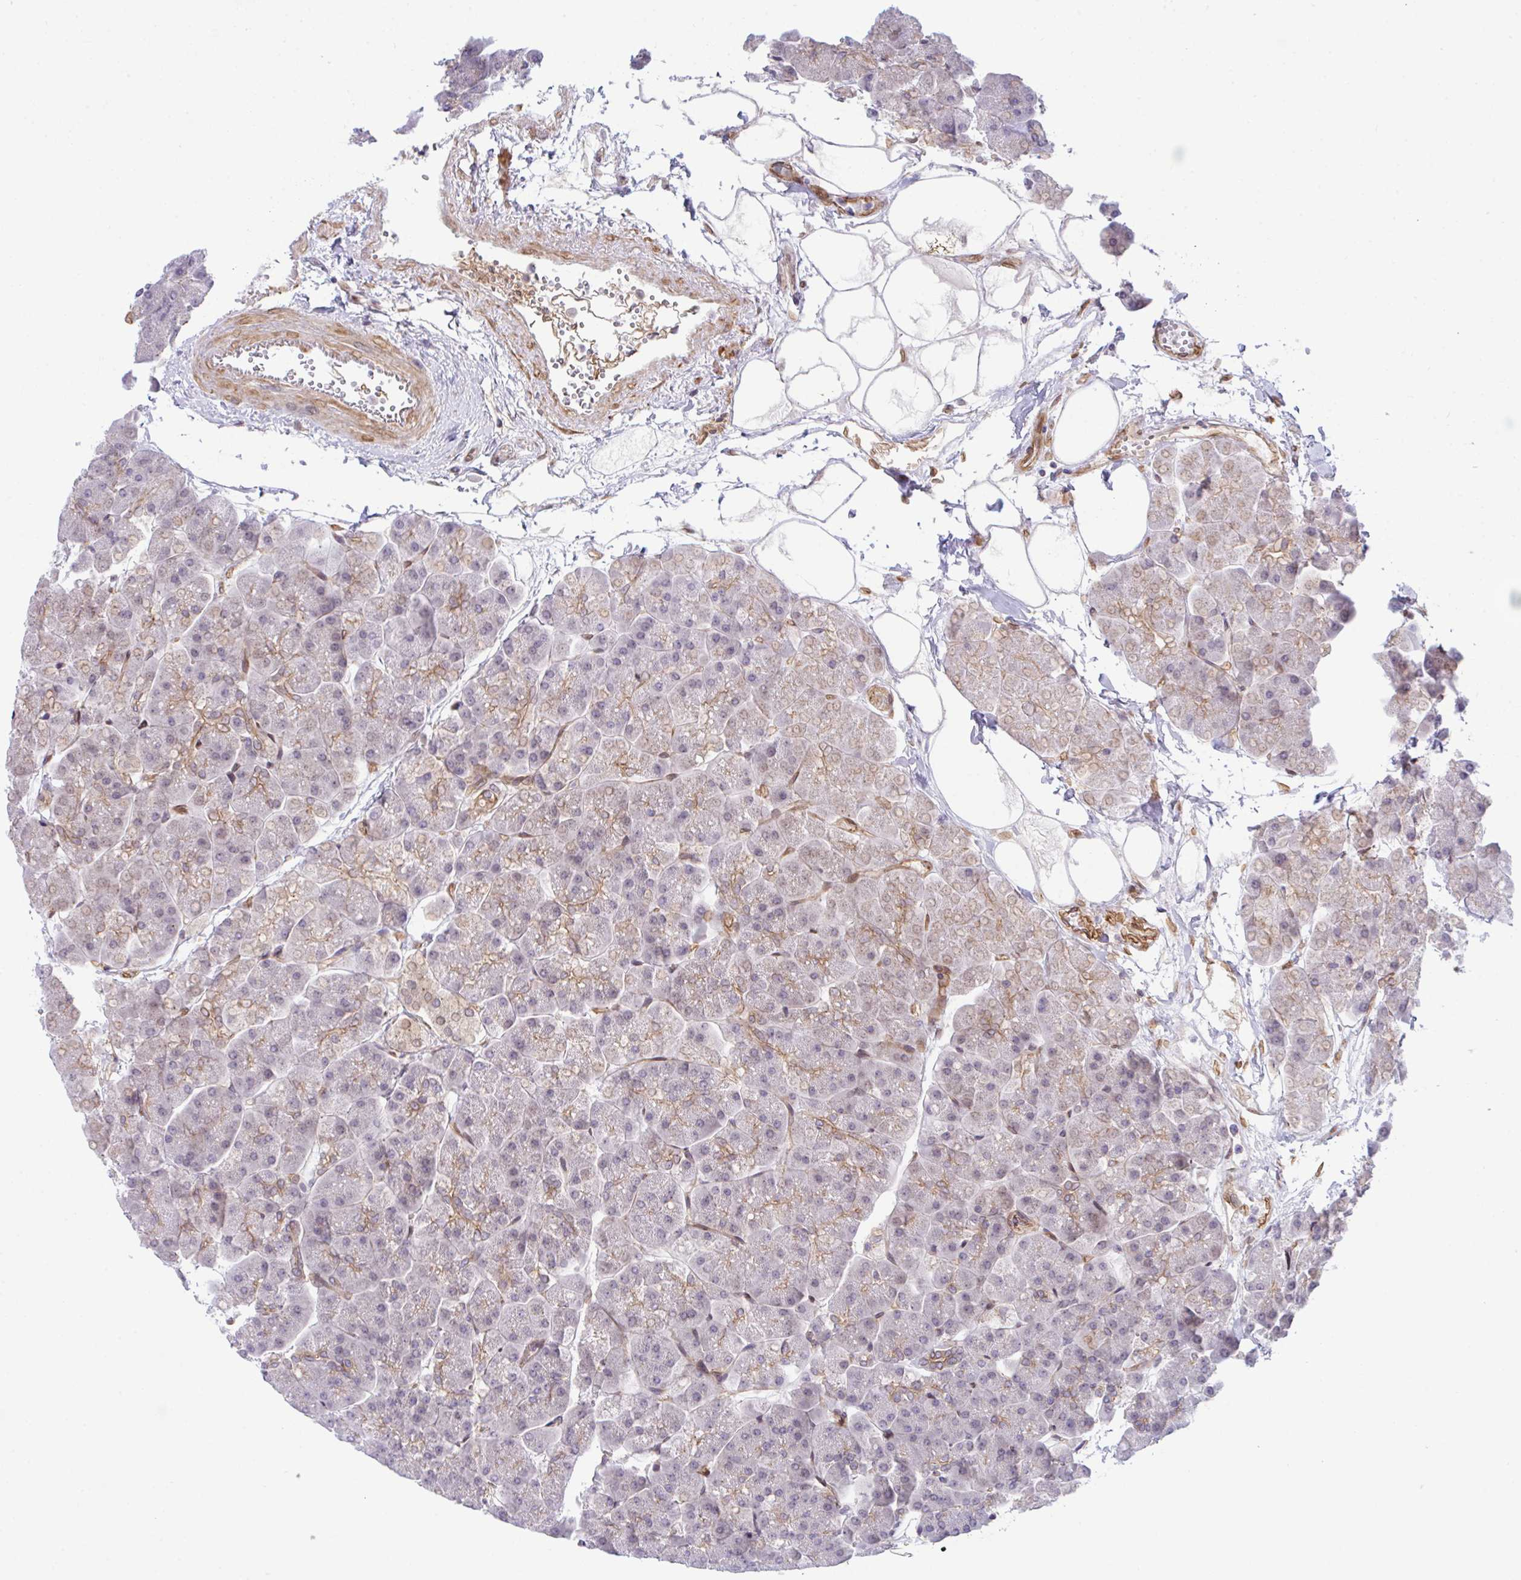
{"staining": {"intensity": "weak", "quantity": "<25%", "location": "cytoplasmic/membranous"}, "tissue": "pancreas", "cell_type": "Exocrine glandular cells", "image_type": "normal", "snomed": [{"axis": "morphology", "description": "Normal tissue, NOS"}, {"axis": "topography", "description": "Pancreas"}, {"axis": "topography", "description": "Peripheral nerve tissue"}], "caption": "An image of pancreas stained for a protein shows no brown staining in exocrine glandular cells.", "gene": "ZBED3", "patient": {"sex": "male", "age": 54}}